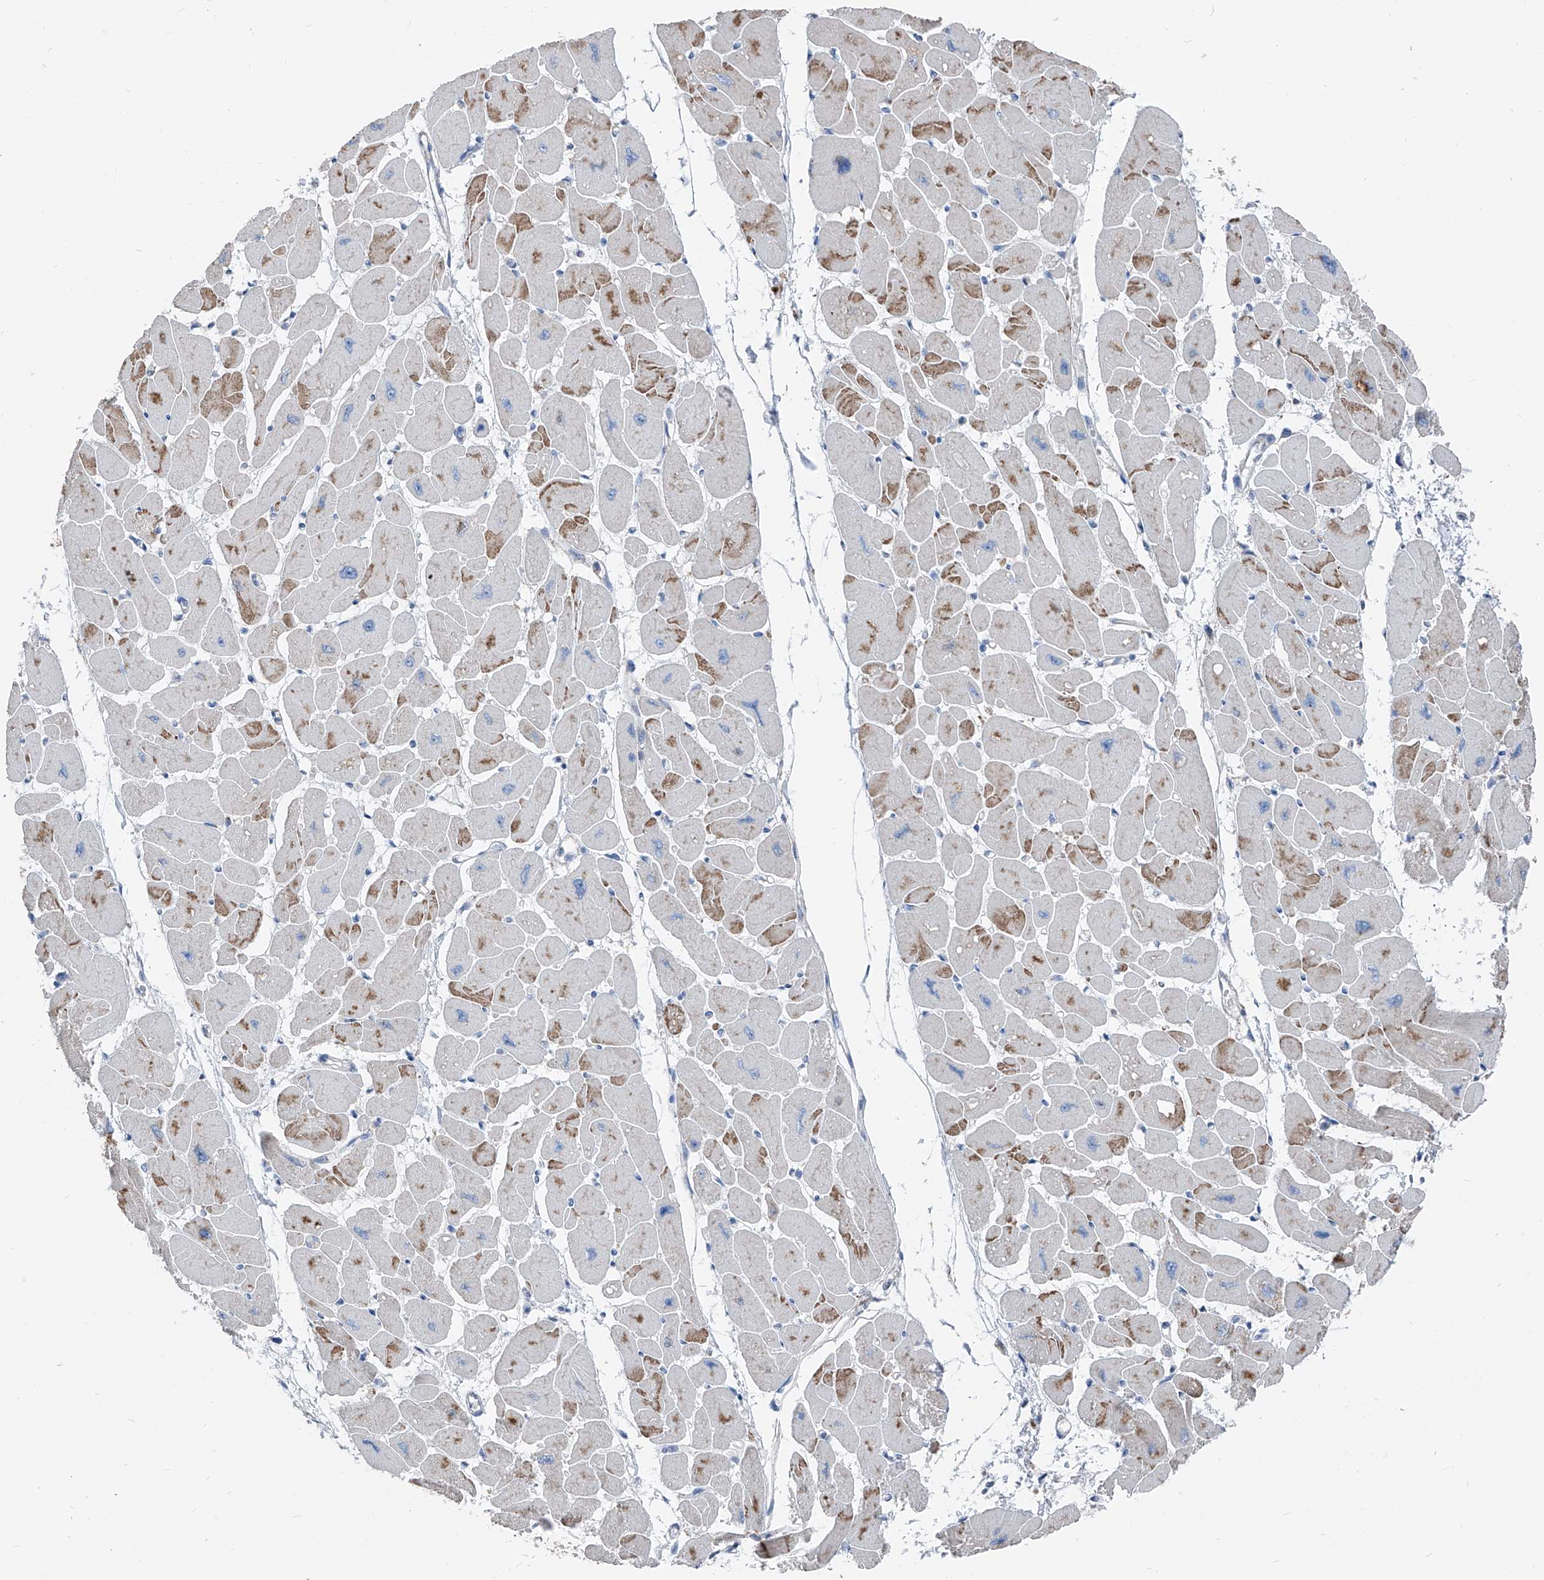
{"staining": {"intensity": "weak", "quantity": "25%-75%", "location": "cytoplasmic/membranous"}, "tissue": "heart muscle", "cell_type": "Cardiomyocytes", "image_type": "normal", "snomed": [{"axis": "morphology", "description": "Normal tissue, NOS"}, {"axis": "topography", "description": "Heart"}], "caption": "IHC photomicrograph of unremarkable heart muscle: heart muscle stained using immunohistochemistry (IHC) exhibits low levels of weak protein expression localized specifically in the cytoplasmic/membranous of cardiomyocytes, appearing as a cytoplasmic/membranous brown color.", "gene": "AGPS", "patient": {"sex": "female", "age": 54}}